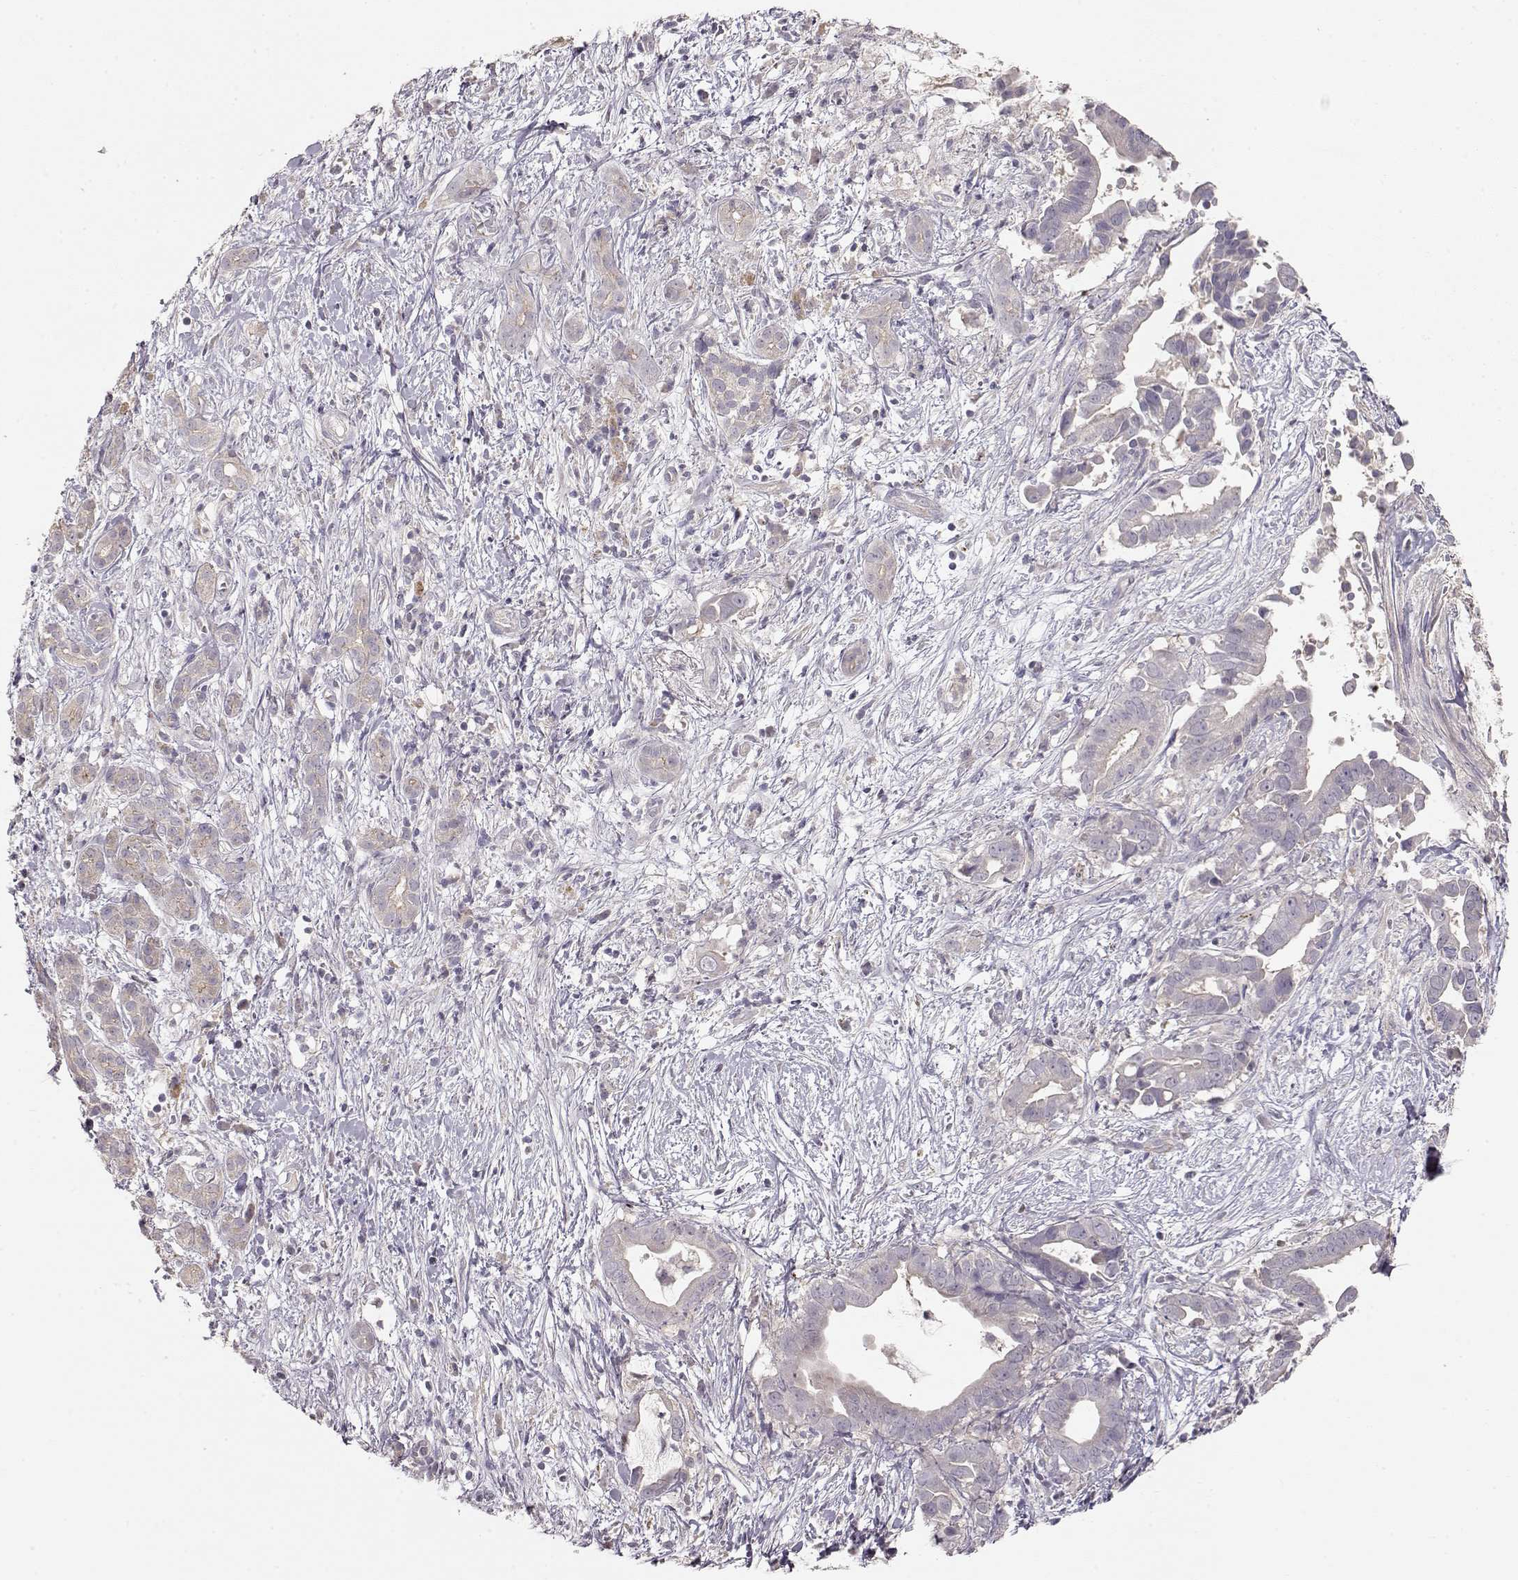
{"staining": {"intensity": "weak", "quantity": "<25%", "location": "cytoplasmic/membranous"}, "tissue": "pancreatic cancer", "cell_type": "Tumor cells", "image_type": "cancer", "snomed": [{"axis": "morphology", "description": "Adenocarcinoma, NOS"}, {"axis": "topography", "description": "Pancreas"}], "caption": "A high-resolution histopathology image shows IHC staining of pancreatic cancer (adenocarcinoma), which exhibits no significant expression in tumor cells.", "gene": "ARHGAP8", "patient": {"sex": "male", "age": 61}}